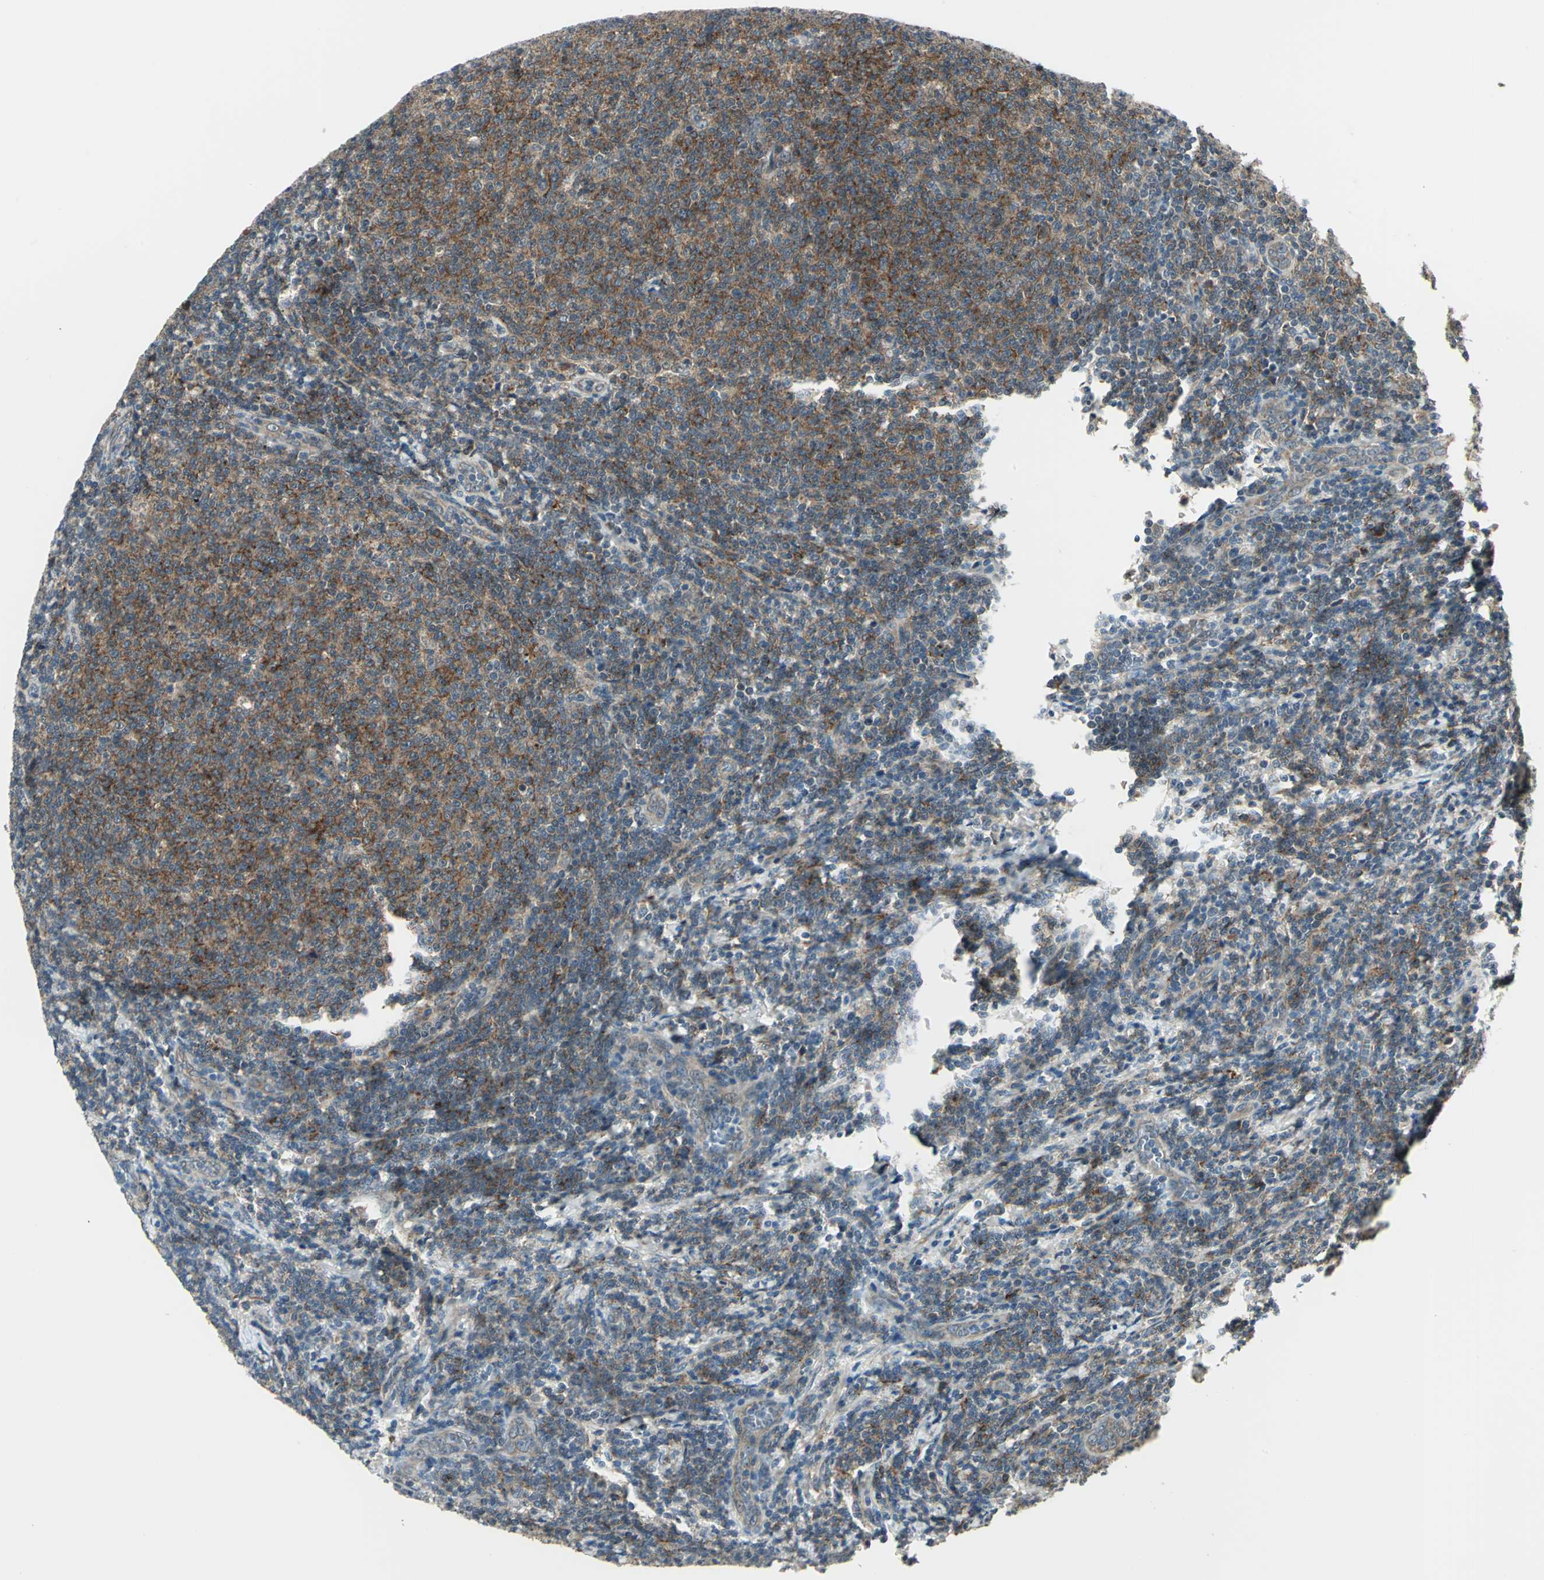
{"staining": {"intensity": "strong", "quantity": "25%-75%", "location": "cytoplasmic/membranous"}, "tissue": "lymphoma", "cell_type": "Tumor cells", "image_type": "cancer", "snomed": [{"axis": "morphology", "description": "Malignant lymphoma, non-Hodgkin's type, Low grade"}, {"axis": "topography", "description": "Lymph node"}], "caption": "Immunohistochemistry micrograph of lymphoma stained for a protein (brown), which shows high levels of strong cytoplasmic/membranous expression in approximately 25%-75% of tumor cells.", "gene": "PLAGL2", "patient": {"sex": "male", "age": 66}}